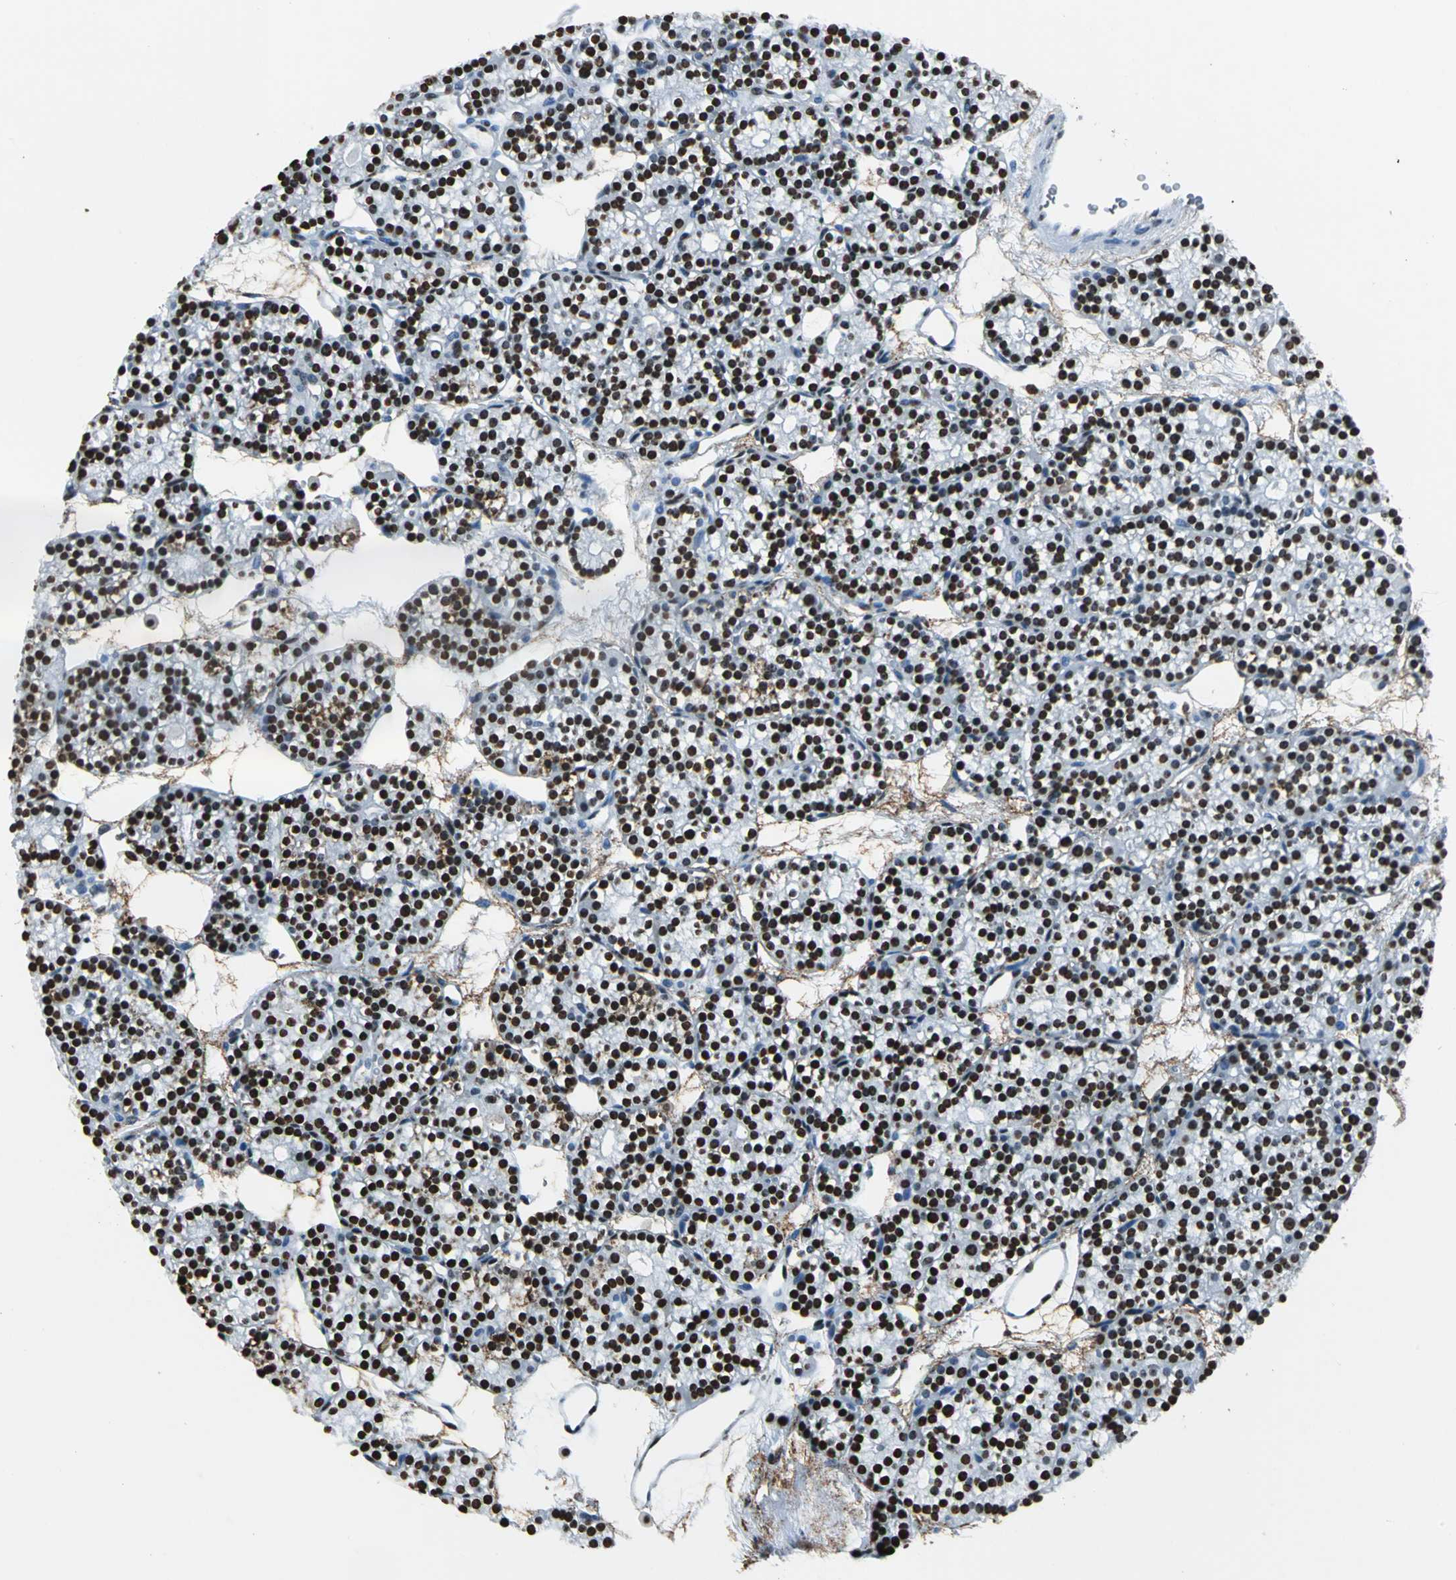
{"staining": {"intensity": "strong", "quantity": ">75%", "location": "nuclear"}, "tissue": "parathyroid gland", "cell_type": "Glandular cells", "image_type": "normal", "snomed": [{"axis": "morphology", "description": "Normal tissue, NOS"}, {"axis": "topography", "description": "Parathyroid gland"}], "caption": "Parathyroid gland stained with a brown dye reveals strong nuclear positive positivity in about >75% of glandular cells.", "gene": "APEX1", "patient": {"sex": "female", "age": 64}}